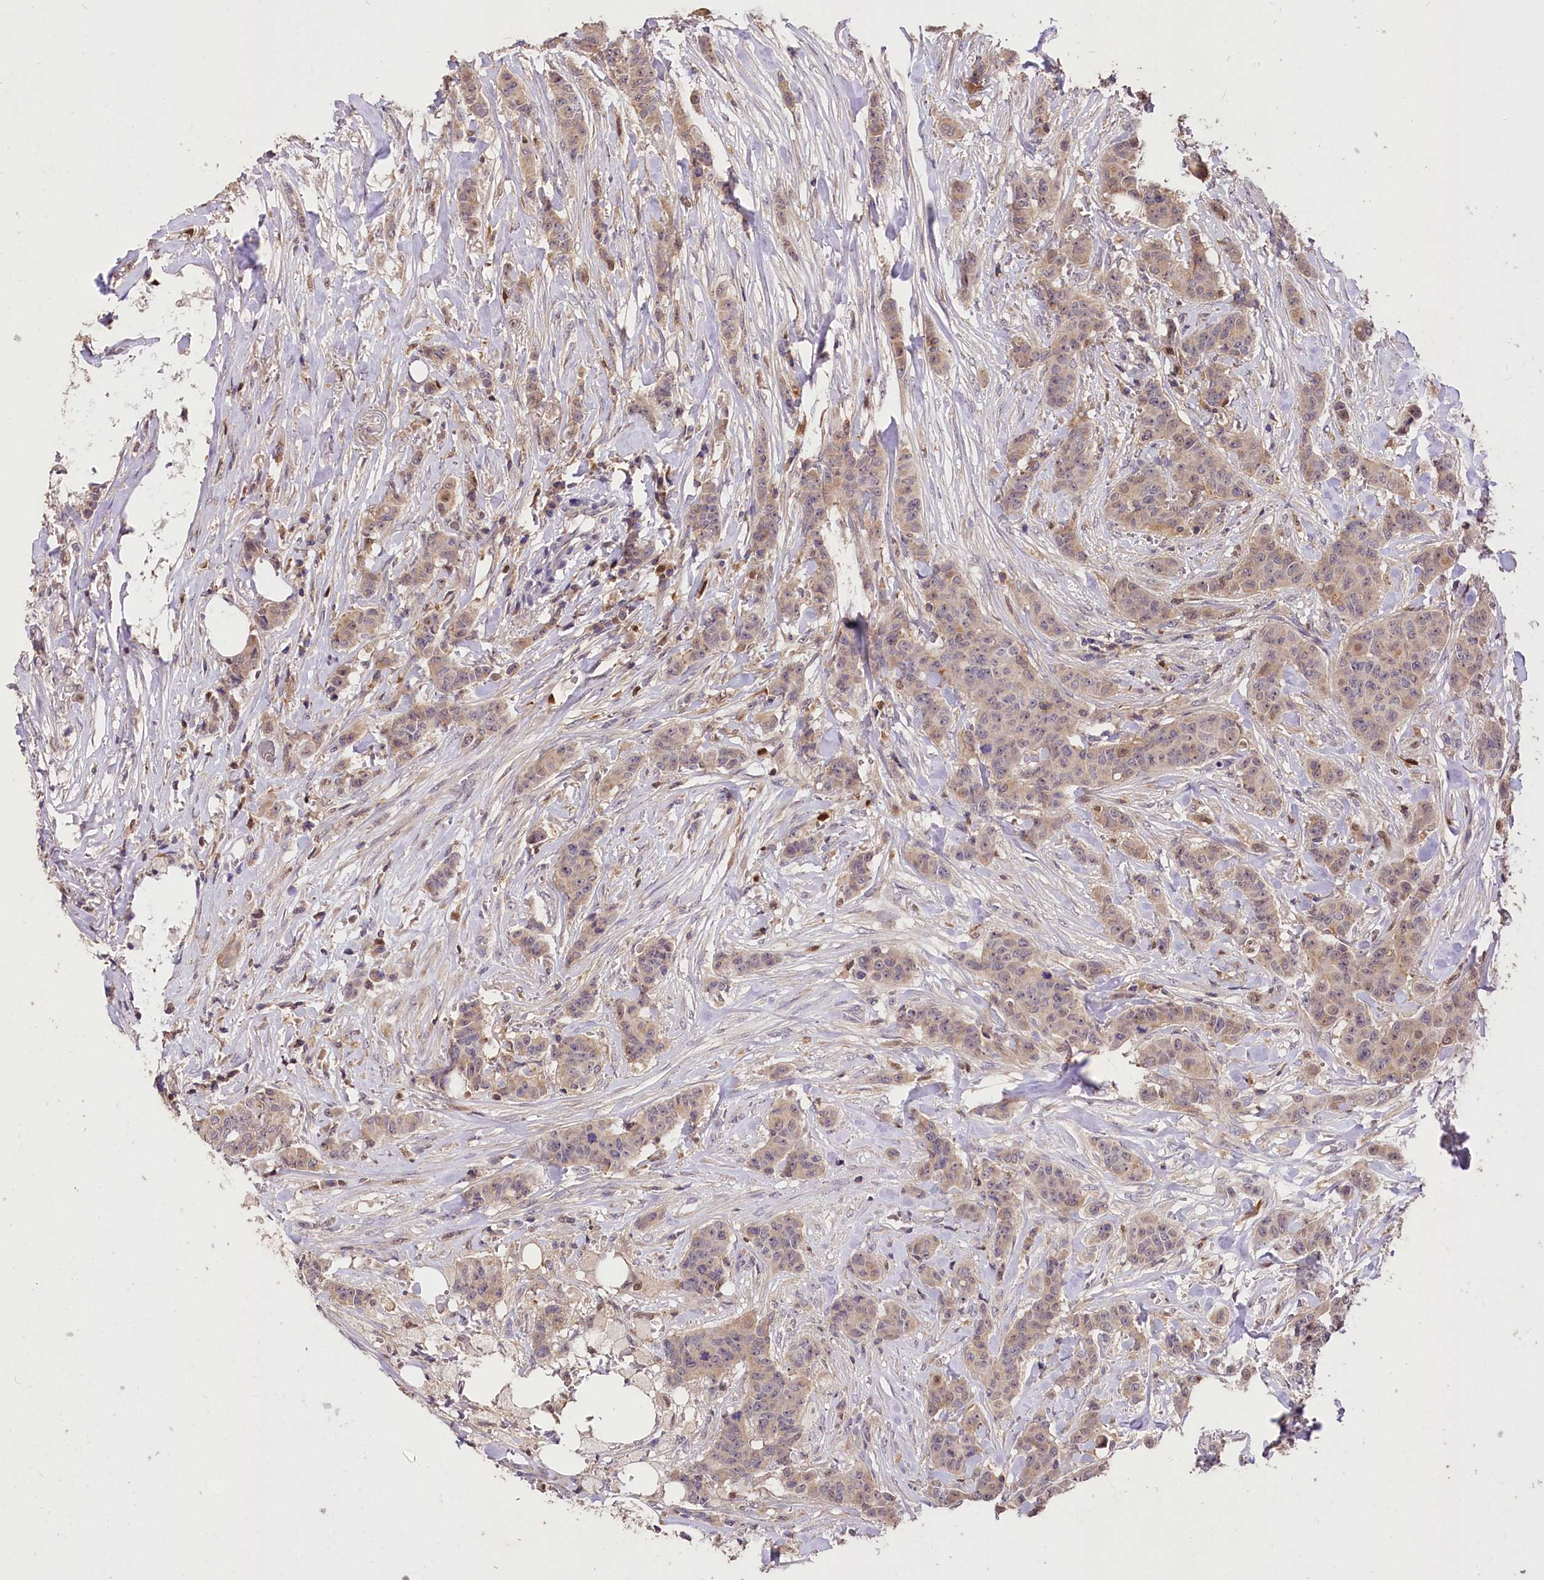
{"staining": {"intensity": "weak", "quantity": "25%-75%", "location": "cytoplasmic/membranous,nuclear"}, "tissue": "breast cancer", "cell_type": "Tumor cells", "image_type": "cancer", "snomed": [{"axis": "morphology", "description": "Duct carcinoma"}, {"axis": "topography", "description": "Breast"}], "caption": "Immunohistochemistry (IHC) histopathology image of human breast cancer (invasive ductal carcinoma) stained for a protein (brown), which demonstrates low levels of weak cytoplasmic/membranous and nuclear positivity in about 25%-75% of tumor cells.", "gene": "SERGEF", "patient": {"sex": "female", "age": 40}}